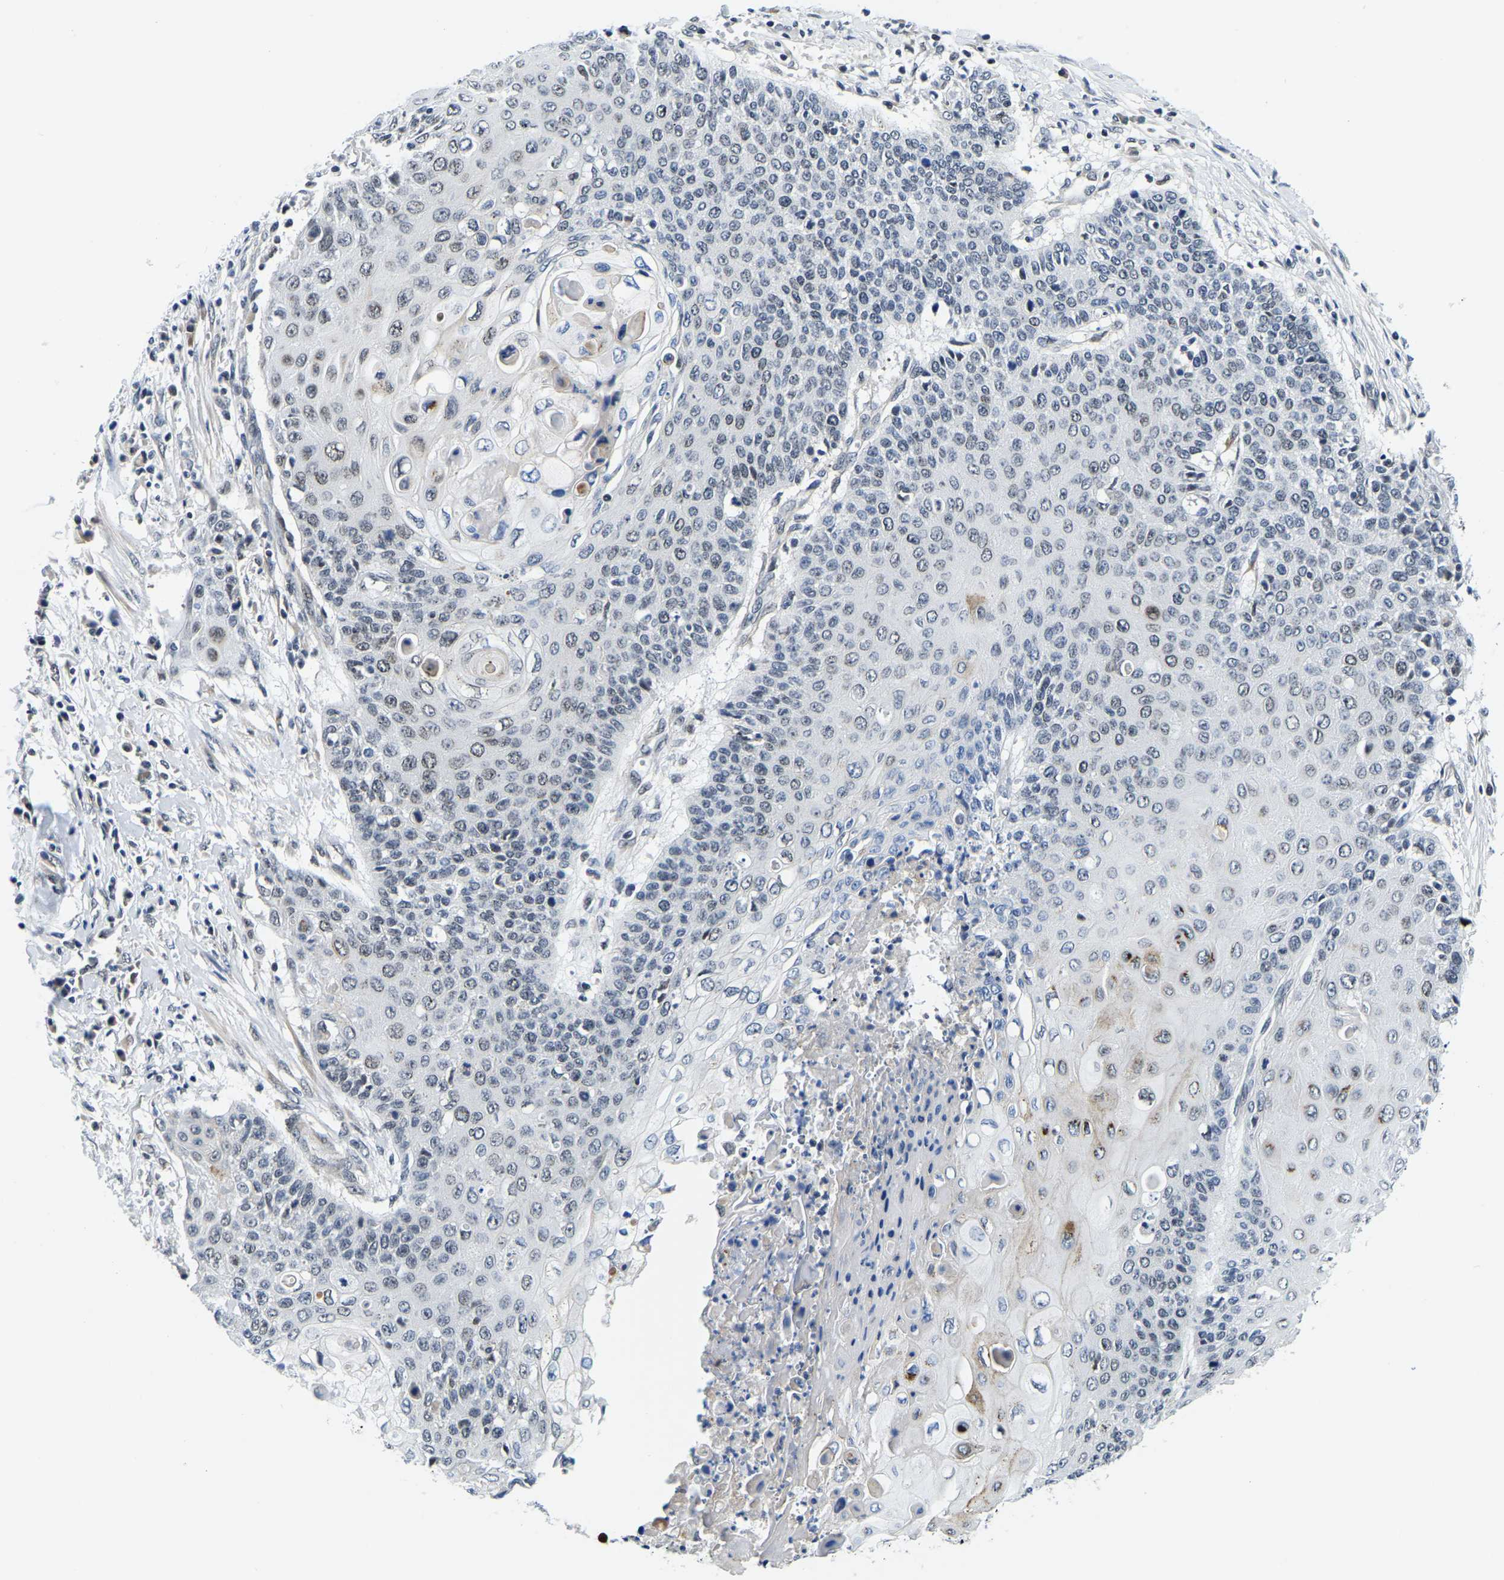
{"staining": {"intensity": "negative", "quantity": "none", "location": "none"}, "tissue": "cervical cancer", "cell_type": "Tumor cells", "image_type": "cancer", "snomed": [{"axis": "morphology", "description": "Squamous cell carcinoma, NOS"}, {"axis": "topography", "description": "Cervix"}], "caption": "IHC image of neoplastic tissue: cervical cancer (squamous cell carcinoma) stained with DAB exhibits no significant protein positivity in tumor cells. (Brightfield microscopy of DAB (3,3'-diaminobenzidine) immunohistochemistry at high magnification).", "gene": "POLDIP3", "patient": {"sex": "female", "age": 39}}